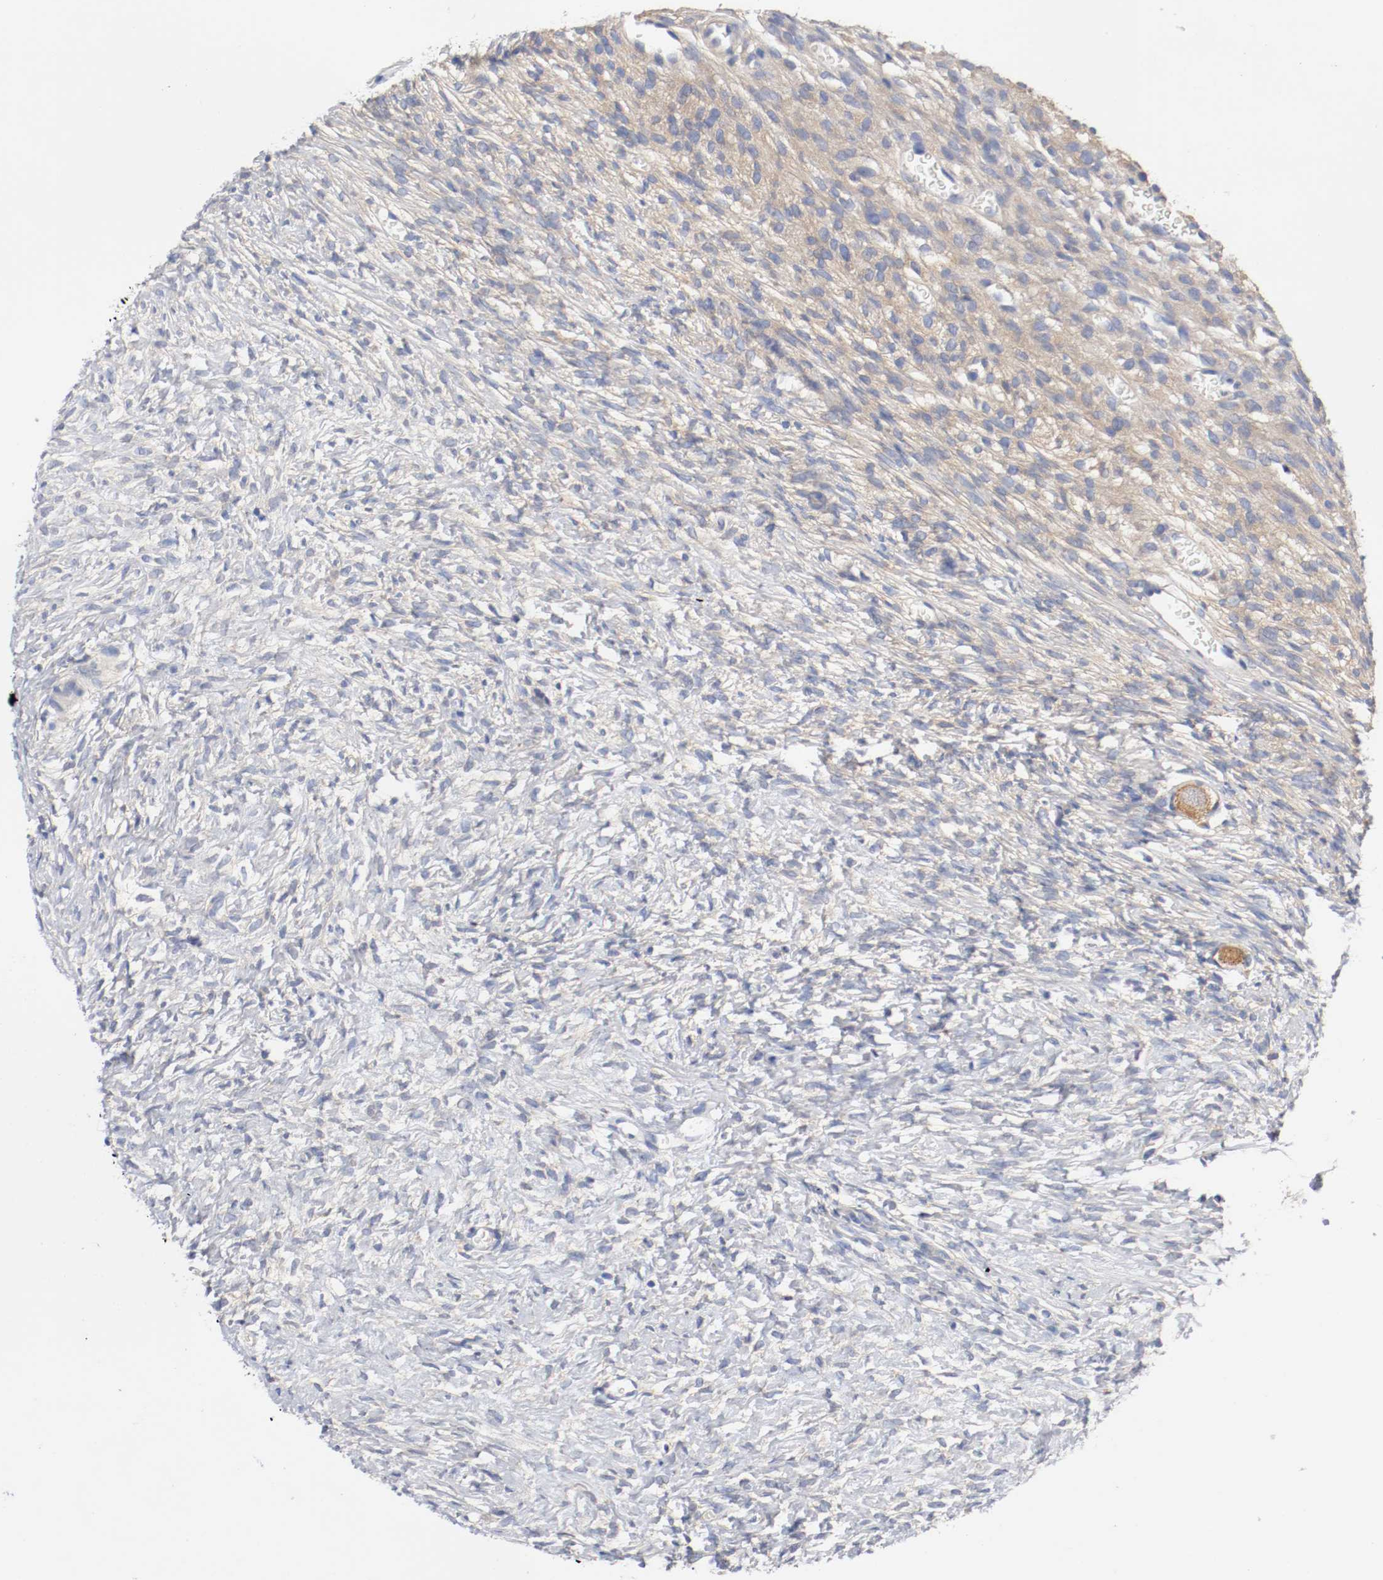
{"staining": {"intensity": "negative", "quantity": "none", "location": "none"}, "tissue": "ovary", "cell_type": "Follicle cells", "image_type": "normal", "snomed": [{"axis": "morphology", "description": "Normal tissue, NOS"}, {"axis": "topography", "description": "Ovary"}], "caption": "Normal ovary was stained to show a protein in brown. There is no significant positivity in follicle cells.", "gene": "HGS", "patient": {"sex": "female", "age": 35}}